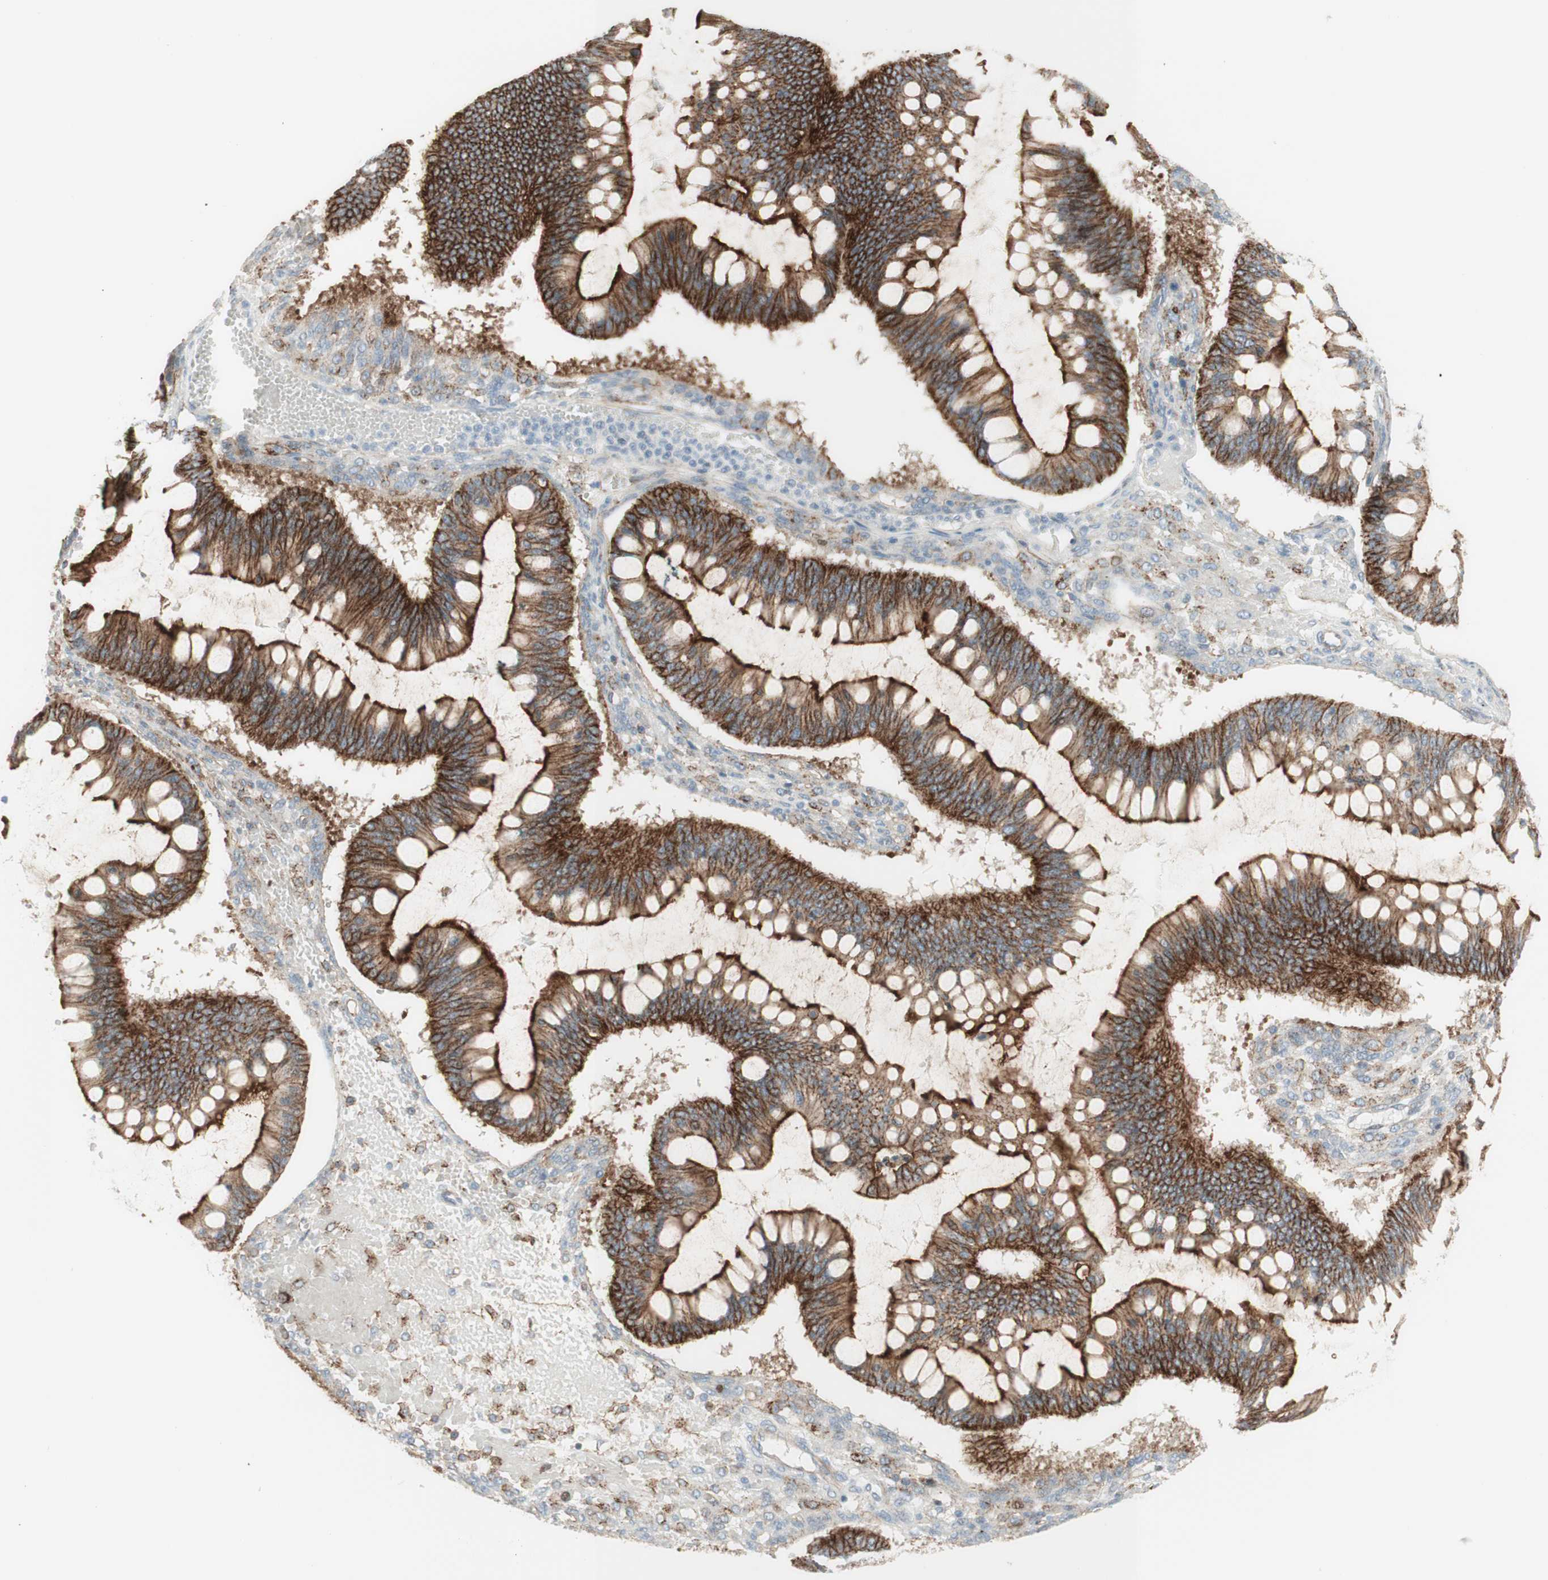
{"staining": {"intensity": "moderate", "quantity": ">75%", "location": "cytoplasmic/membranous"}, "tissue": "ovarian cancer", "cell_type": "Tumor cells", "image_type": "cancer", "snomed": [{"axis": "morphology", "description": "Cystadenocarcinoma, mucinous, NOS"}, {"axis": "topography", "description": "Ovary"}], "caption": "An immunohistochemistry (IHC) image of tumor tissue is shown. Protein staining in brown labels moderate cytoplasmic/membranous positivity in ovarian mucinous cystadenocarcinoma within tumor cells.", "gene": "MYO6", "patient": {"sex": "female", "age": 73}}